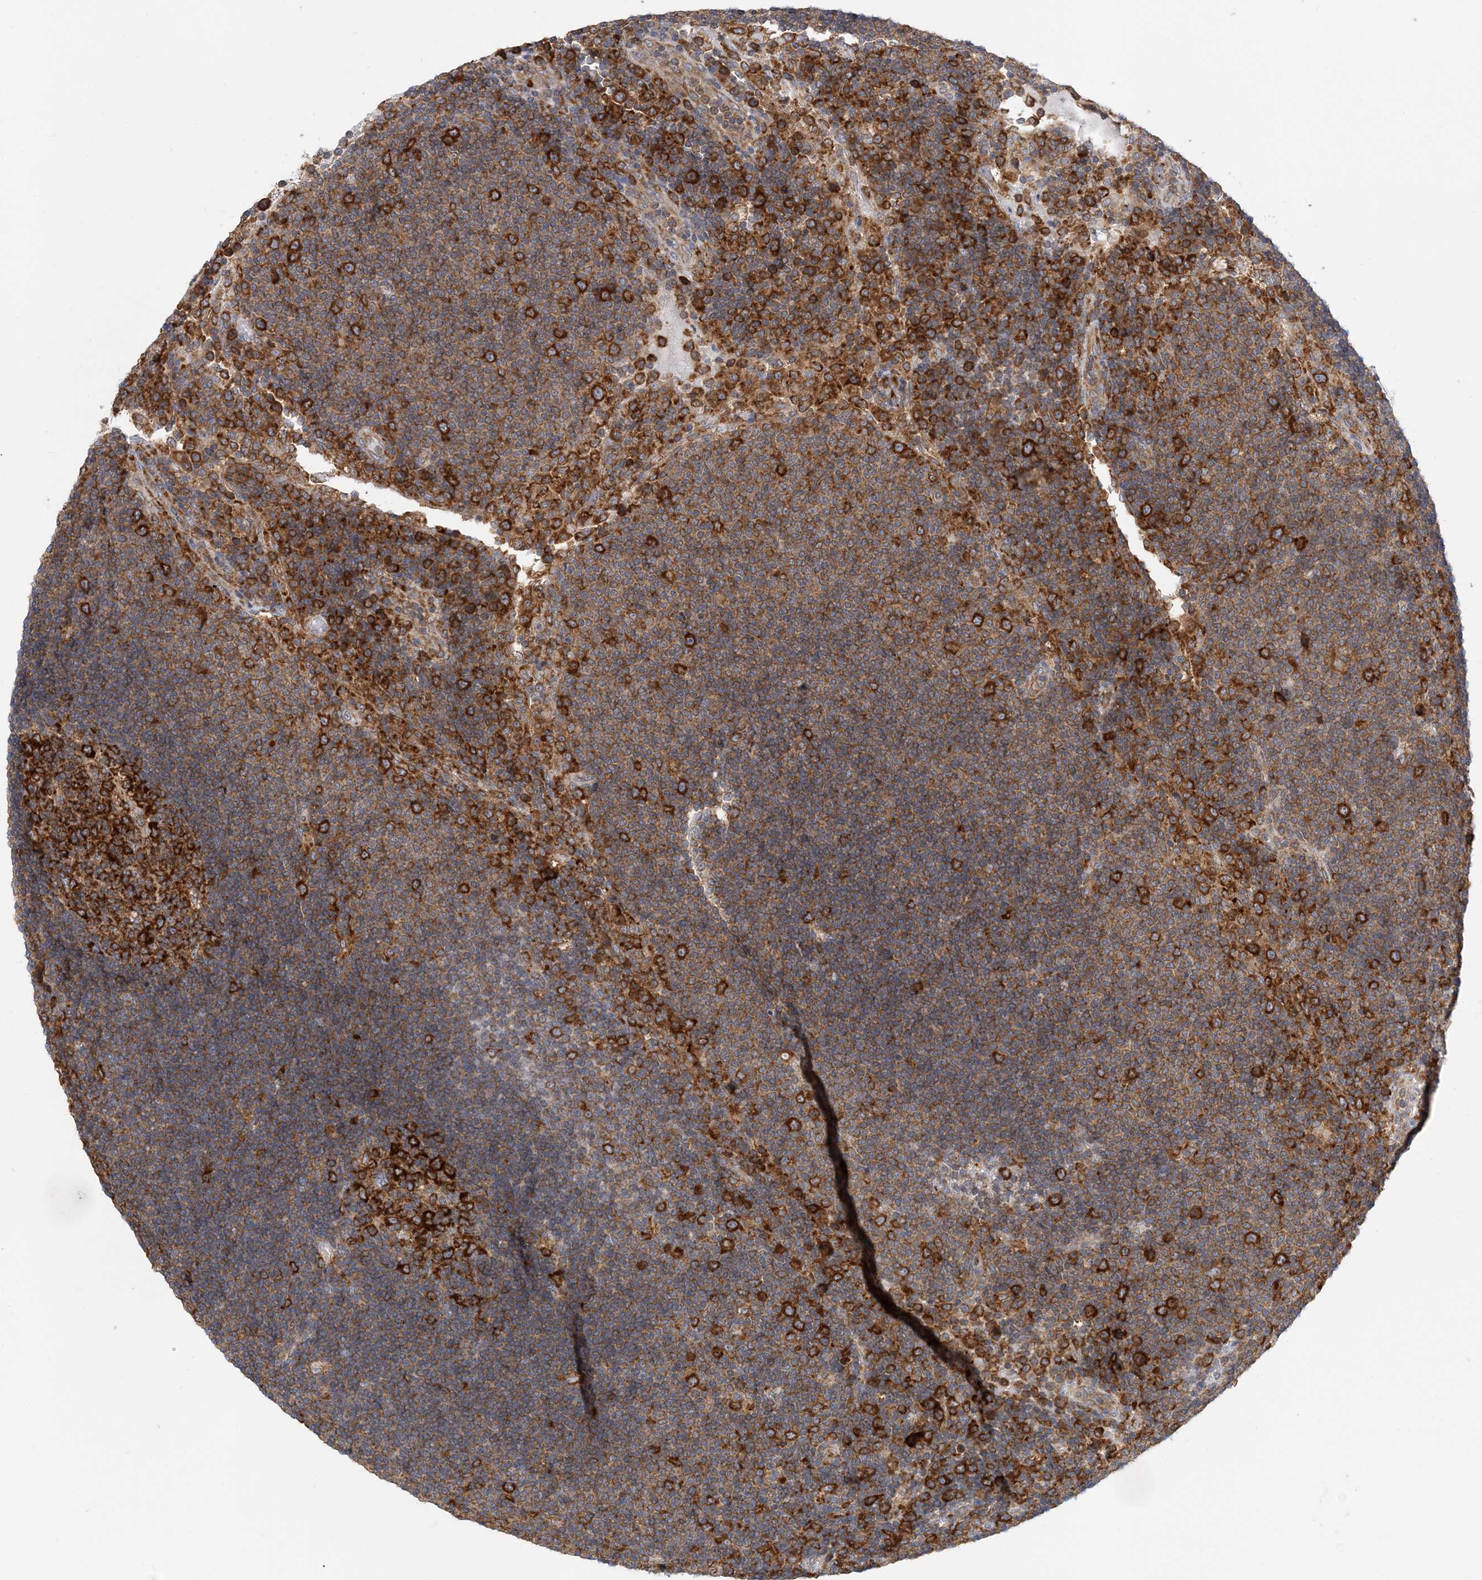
{"staining": {"intensity": "strong", "quantity": ">75%", "location": "cytoplasmic/membranous"}, "tissue": "lymph node", "cell_type": "Germinal center cells", "image_type": "normal", "snomed": [{"axis": "morphology", "description": "Normal tissue, NOS"}, {"axis": "topography", "description": "Lymph node"}], "caption": "An image showing strong cytoplasmic/membranous expression in approximately >75% of germinal center cells in normal lymph node, as visualized by brown immunohistochemical staining.", "gene": "LARP4B", "patient": {"sex": "female", "age": 53}}